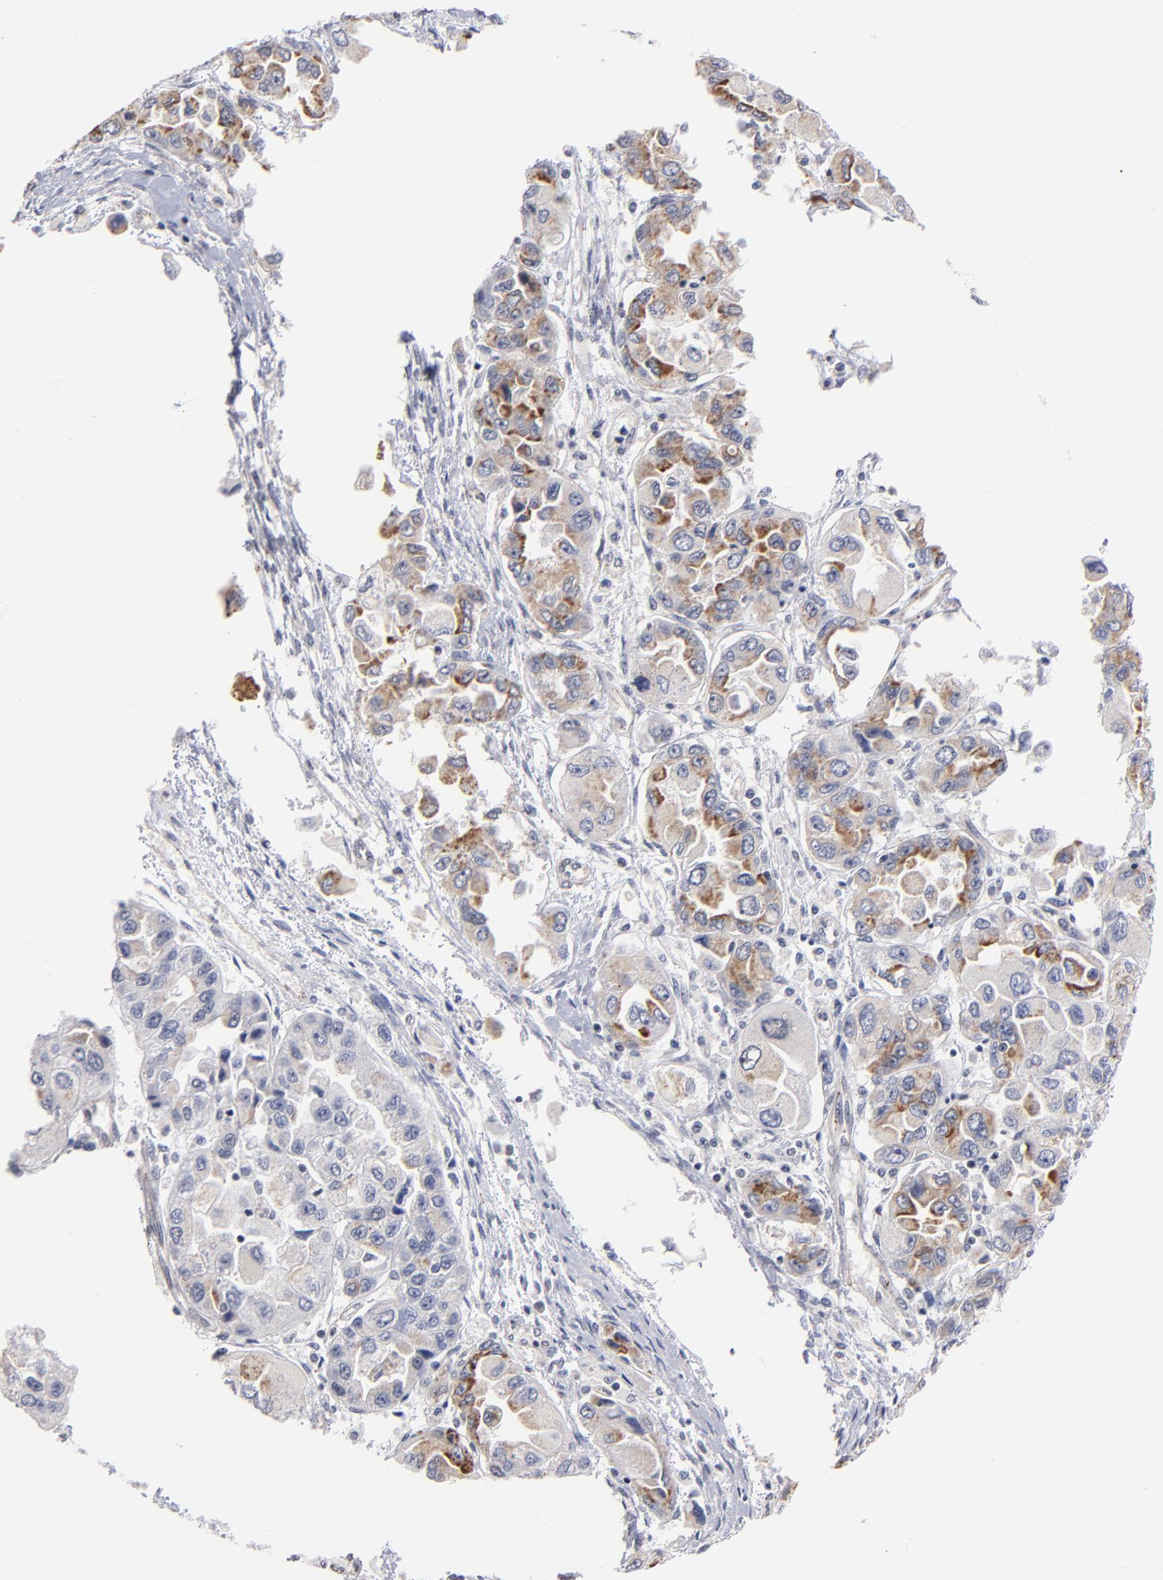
{"staining": {"intensity": "moderate", "quantity": ">75%", "location": "cytoplasmic/membranous"}, "tissue": "ovarian cancer", "cell_type": "Tumor cells", "image_type": "cancer", "snomed": [{"axis": "morphology", "description": "Cystadenocarcinoma, serous, NOS"}, {"axis": "topography", "description": "Ovary"}], "caption": "Protein expression analysis of human ovarian cancer reveals moderate cytoplasmic/membranous expression in approximately >75% of tumor cells.", "gene": "GABPA", "patient": {"sex": "female", "age": 84}}